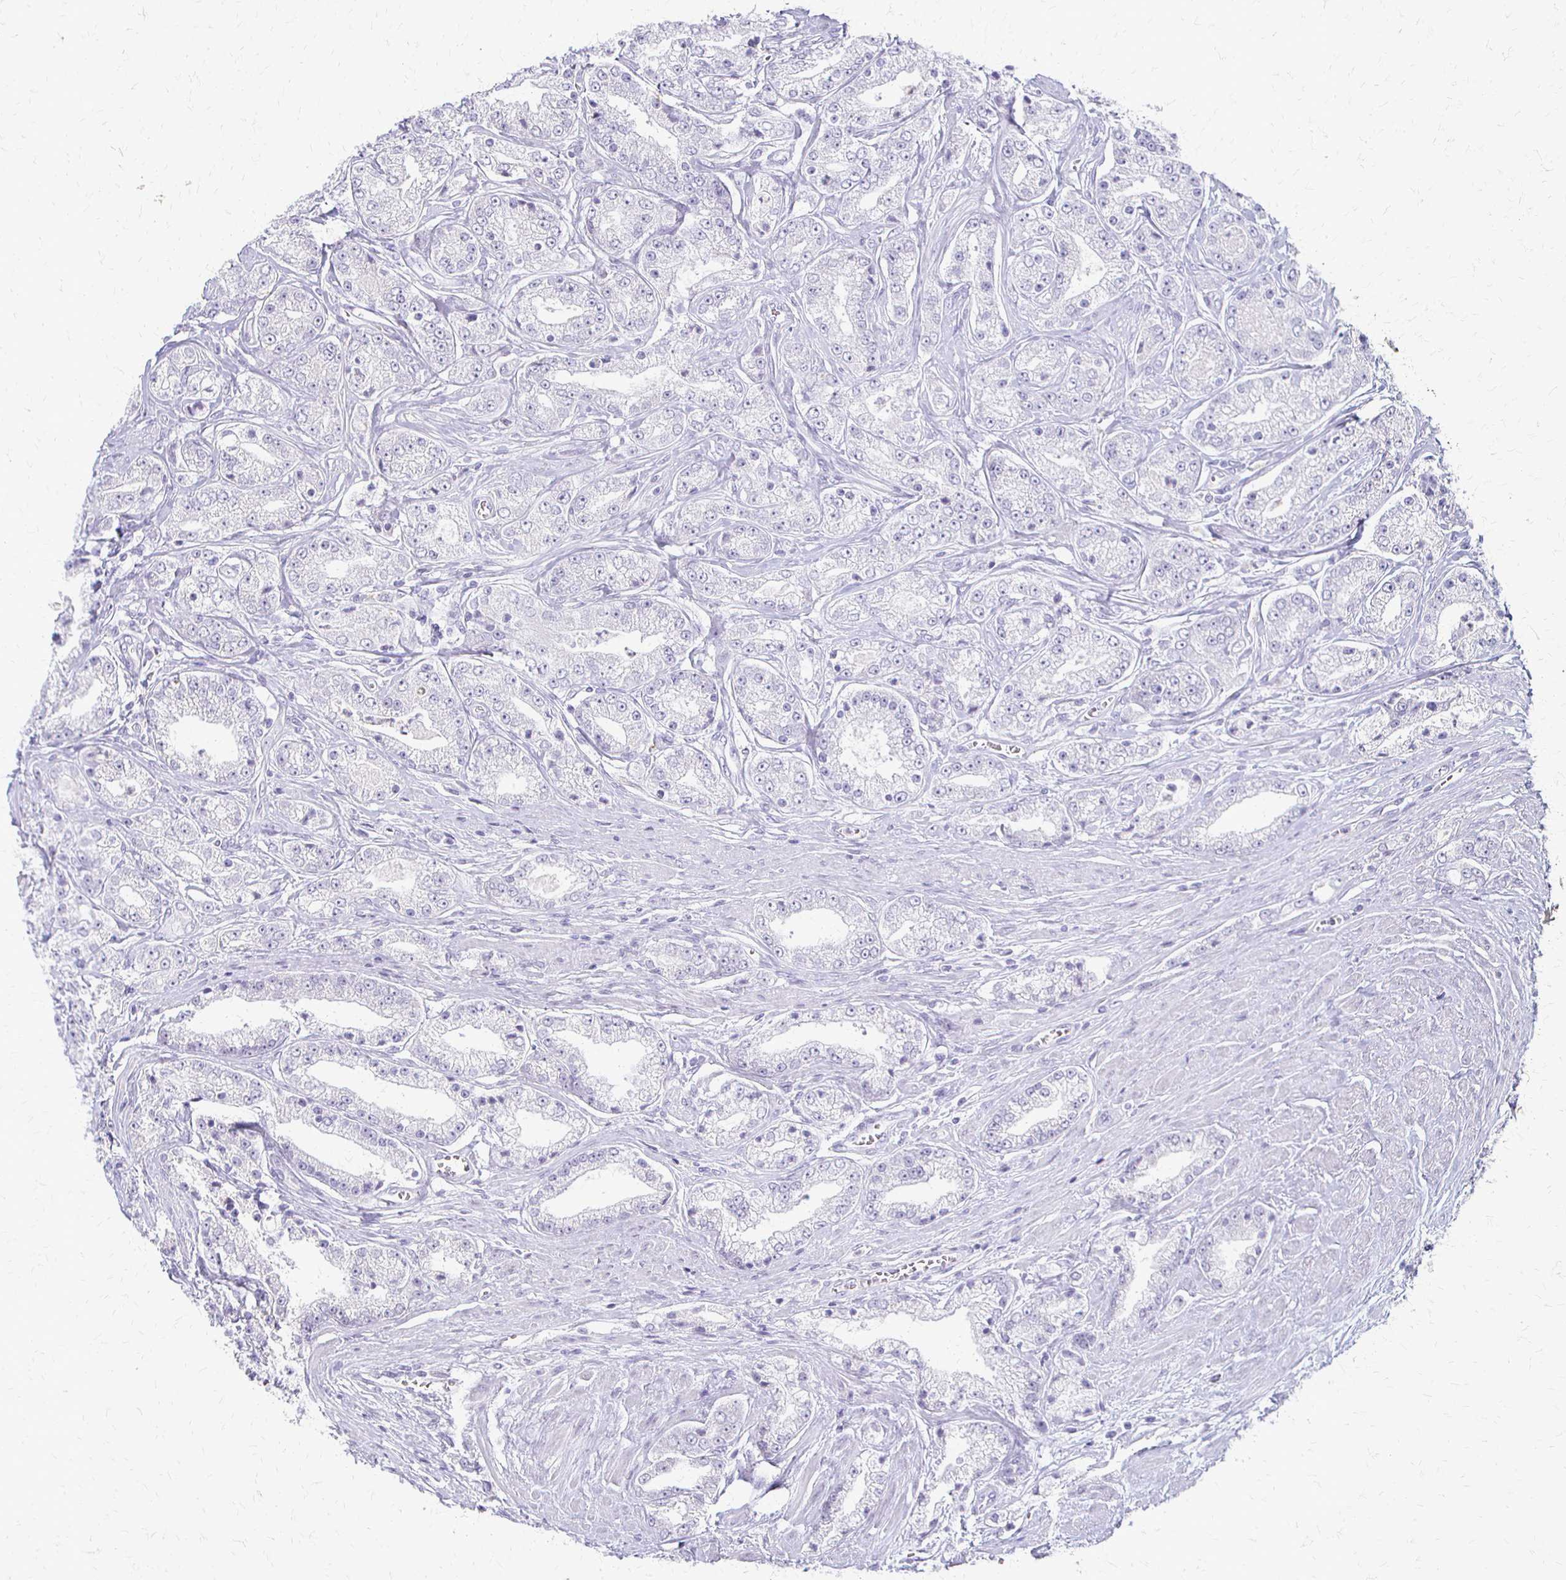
{"staining": {"intensity": "negative", "quantity": "none", "location": "none"}, "tissue": "prostate cancer", "cell_type": "Tumor cells", "image_type": "cancer", "snomed": [{"axis": "morphology", "description": "Adenocarcinoma, High grade"}, {"axis": "topography", "description": "Prostate"}], "caption": "Tumor cells are negative for brown protein staining in prostate high-grade adenocarcinoma.", "gene": "ACP5", "patient": {"sex": "male", "age": 66}}